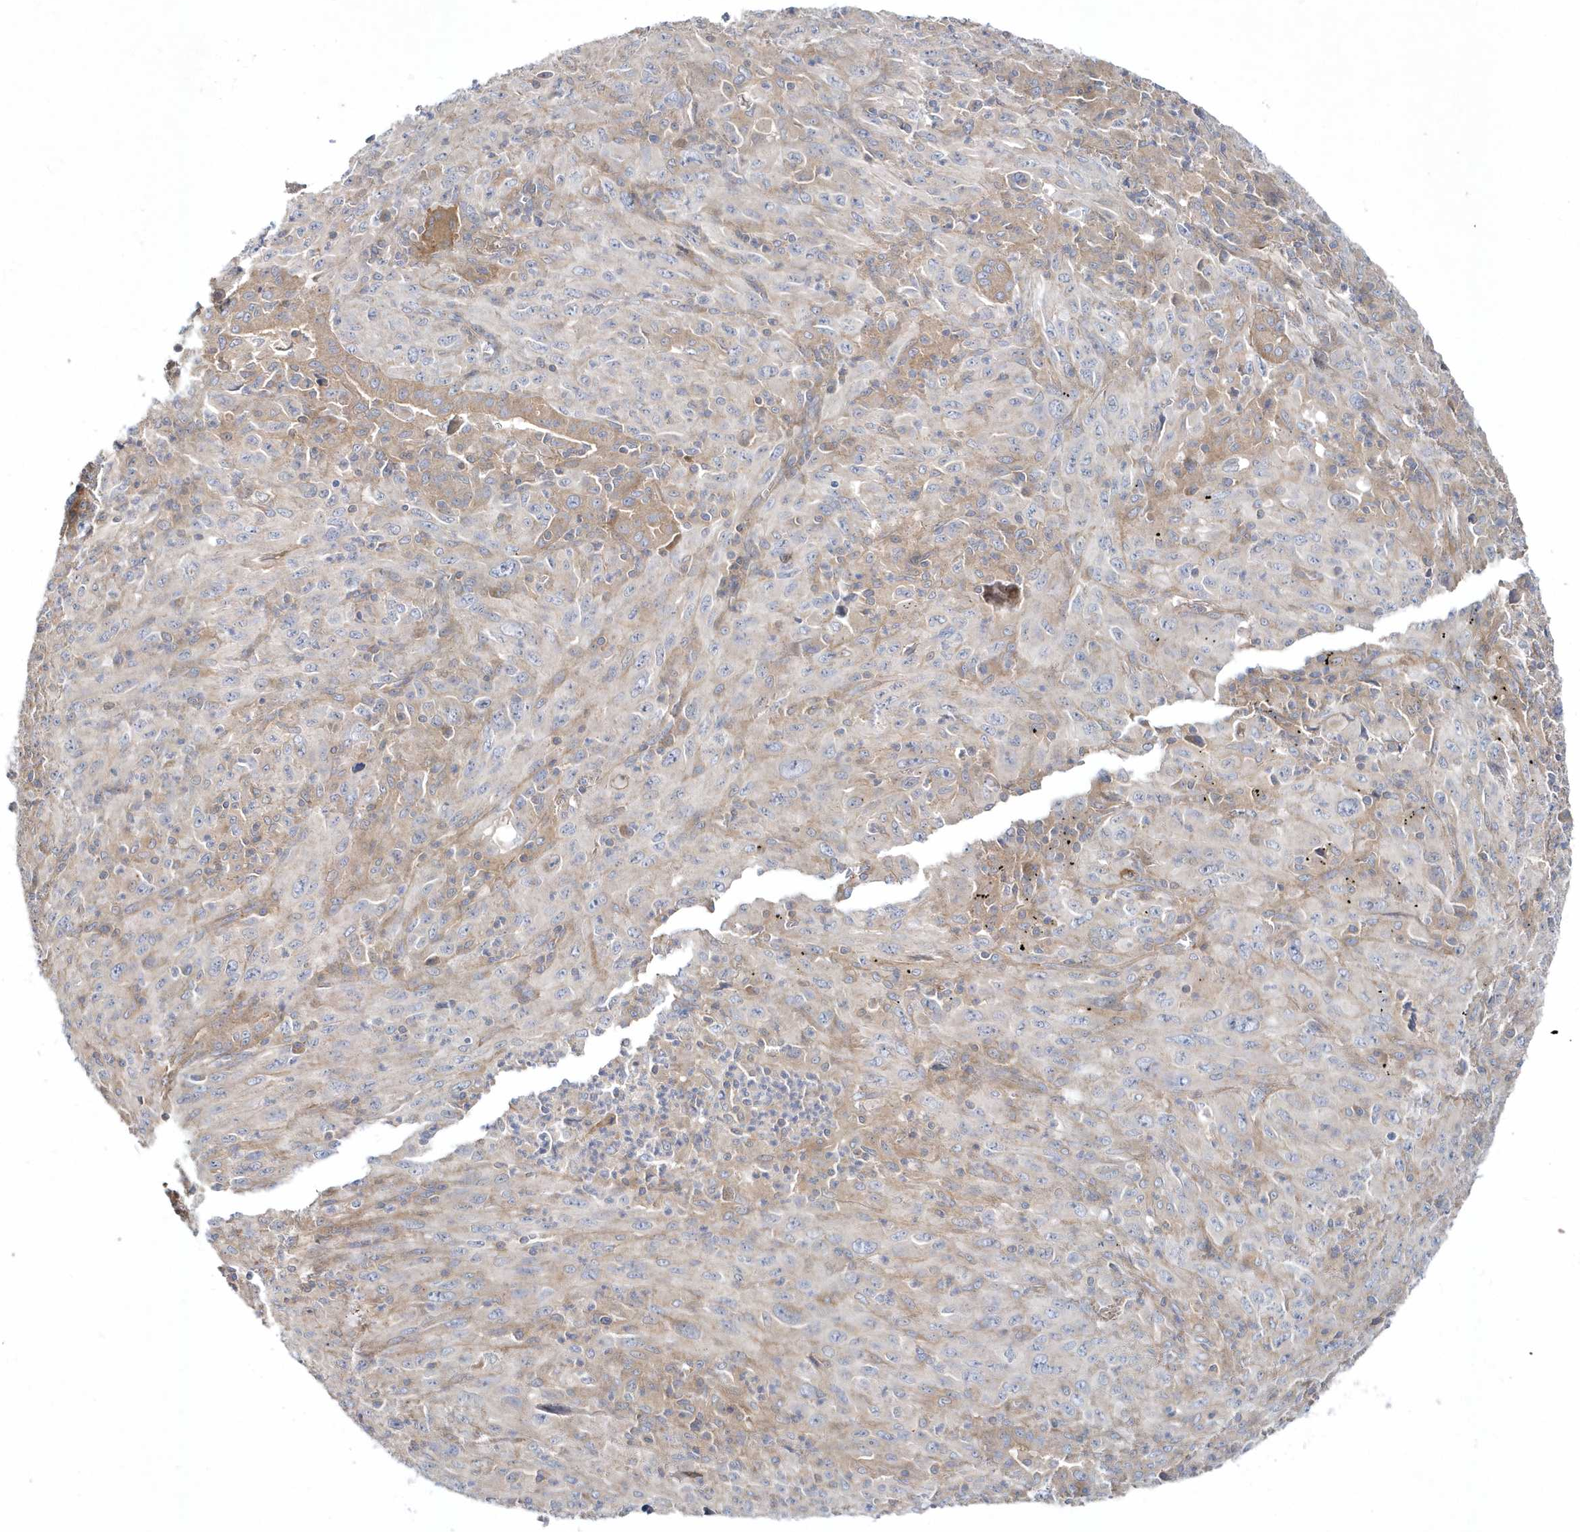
{"staining": {"intensity": "negative", "quantity": "none", "location": "none"}, "tissue": "melanoma", "cell_type": "Tumor cells", "image_type": "cancer", "snomed": [{"axis": "morphology", "description": "Malignant melanoma, Metastatic site"}, {"axis": "topography", "description": "Skin"}], "caption": "Melanoma stained for a protein using immunohistochemistry demonstrates no expression tumor cells.", "gene": "LEXM", "patient": {"sex": "female", "age": 56}}